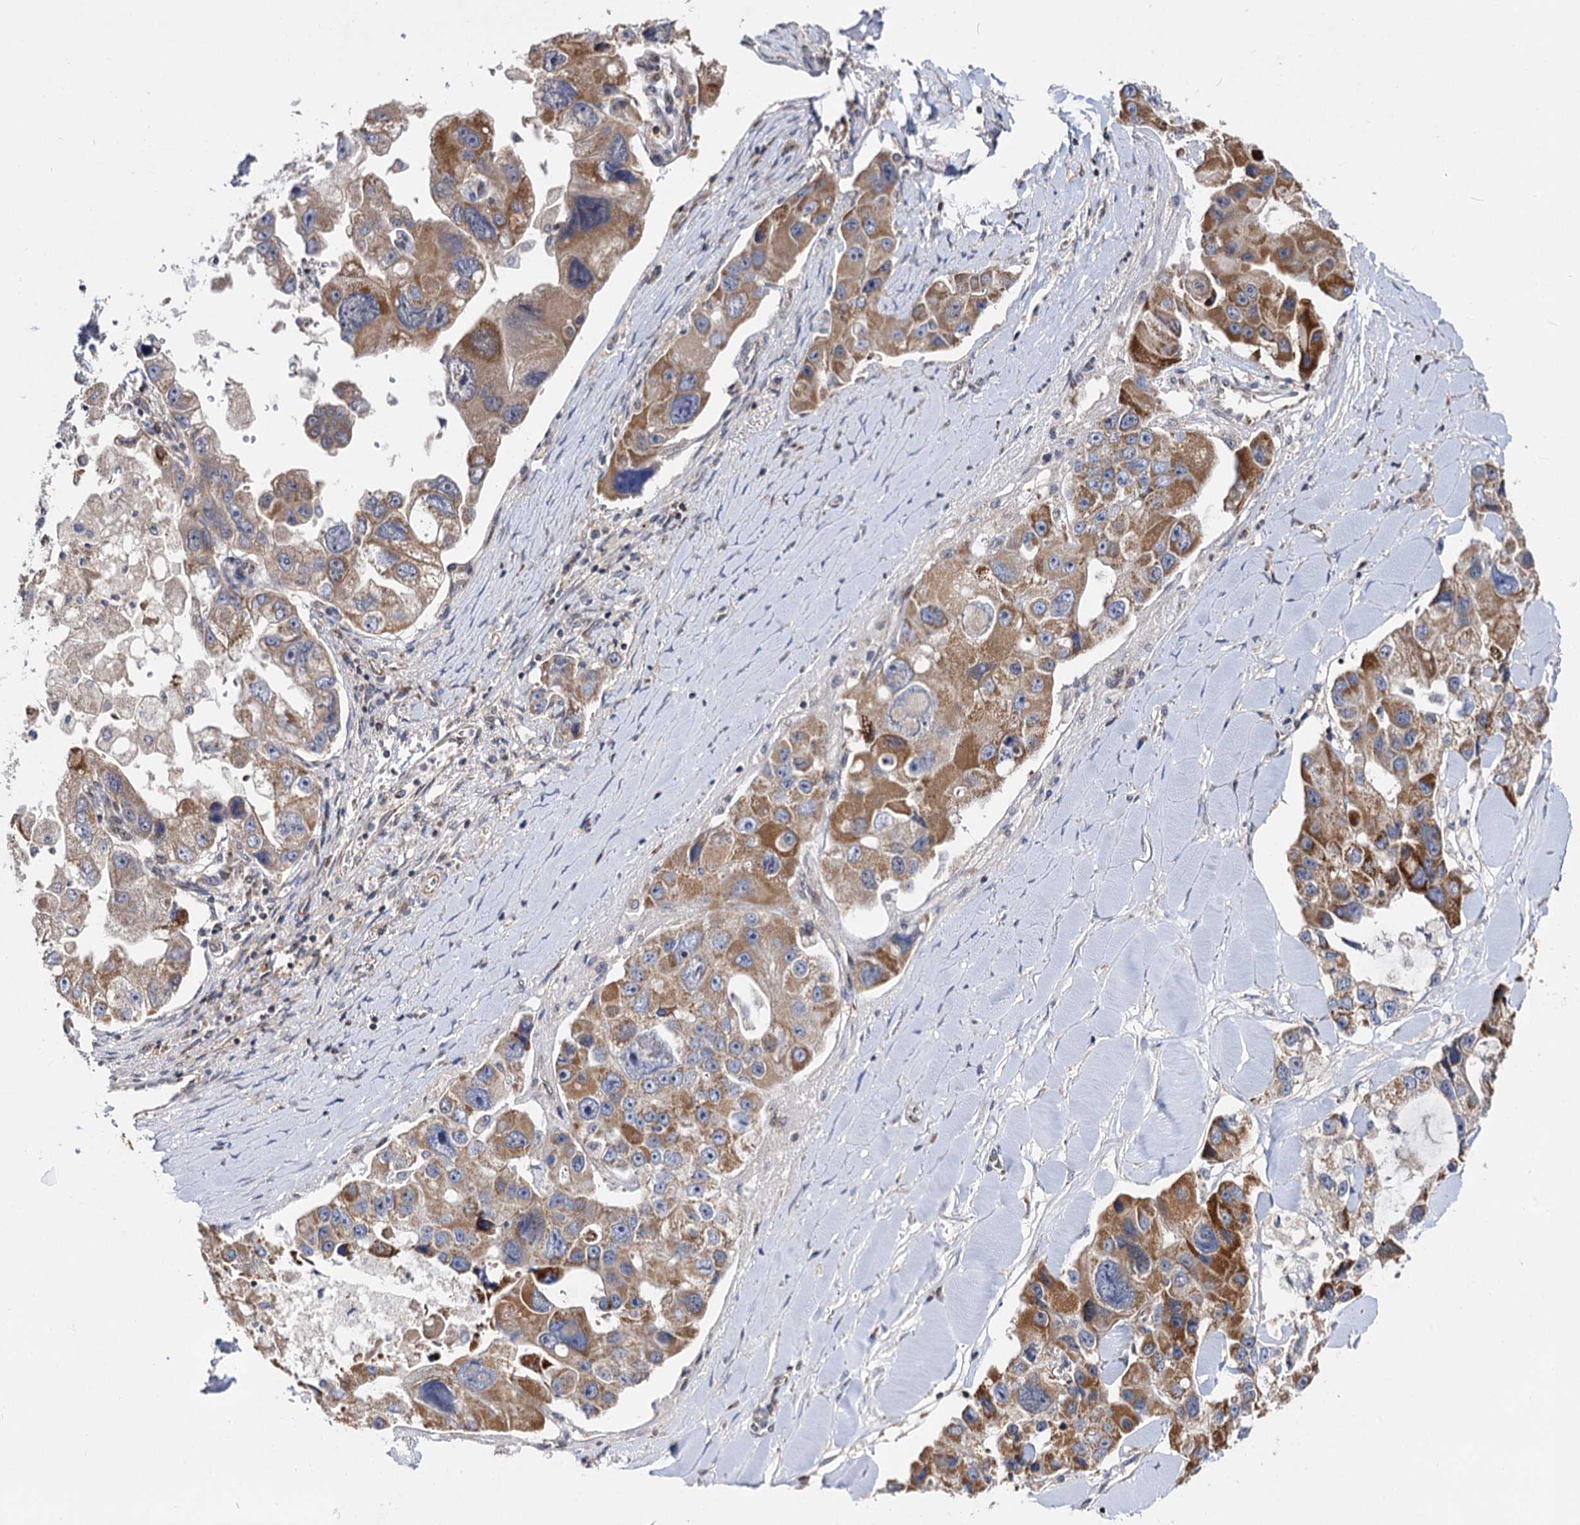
{"staining": {"intensity": "moderate", "quantity": ">75%", "location": "cytoplasmic/membranous"}, "tissue": "lung cancer", "cell_type": "Tumor cells", "image_type": "cancer", "snomed": [{"axis": "morphology", "description": "Adenocarcinoma, NOS"}, {"axis": "topography", "description": "Lung"}], "caption": "Protein expression analysis of human lung cancer (adenocarcinoma) reveals moderate cytoplasmic/membranous expression in about >75% of tumor cells. Using DAB (brown) and hematoxylin (blue) stains, captured at high magnification using brightfield microscopy.", "gene": "CEP76", "patient": {"sex": "female", "age": 54}}